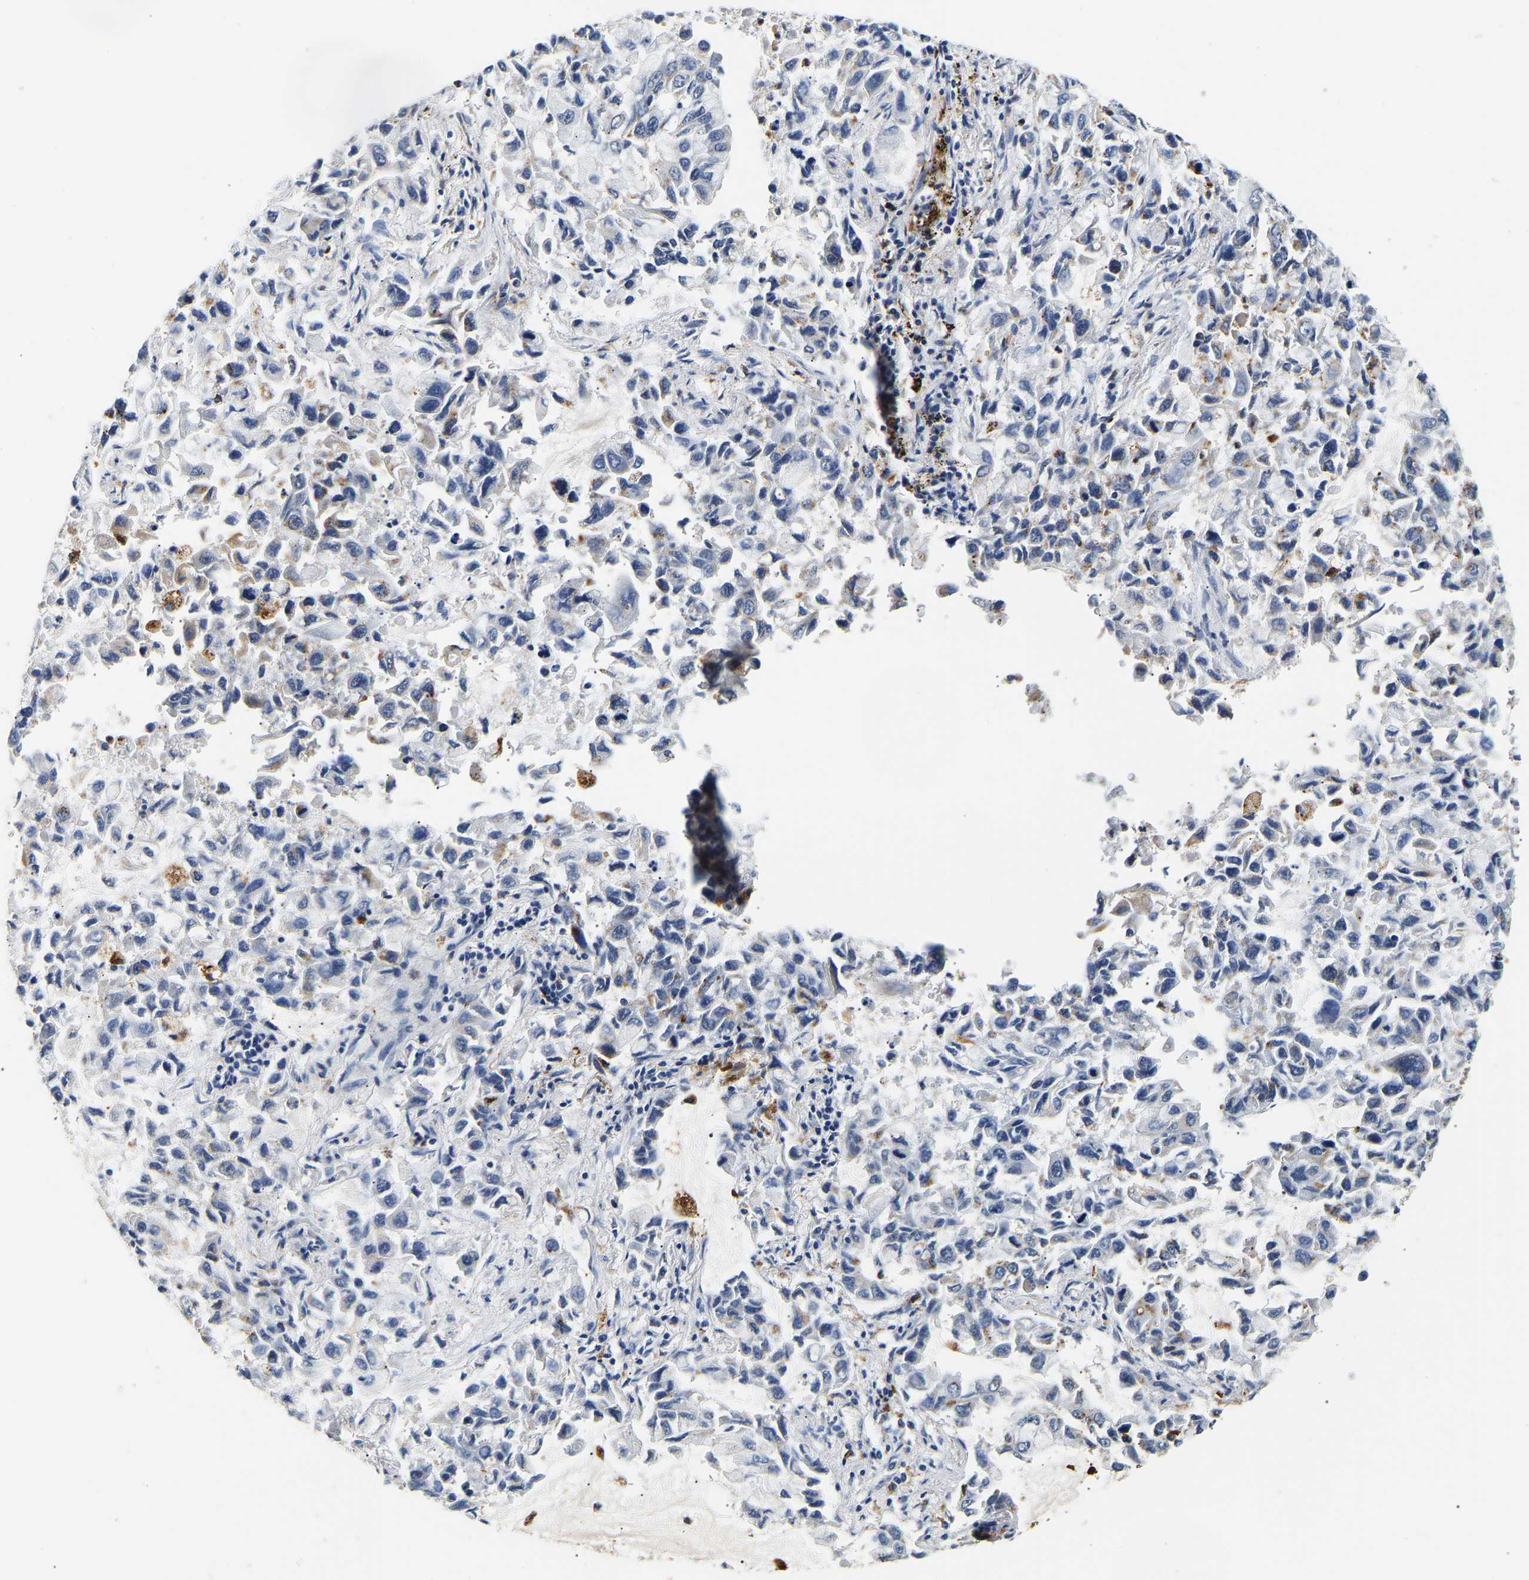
{"staining": {"intensity": "negative", "quantity": "none", "location": "none"}, "tissue": "lung cancer", "cell_type": "Tumor cells", "image_type": "cancer", "snomed": [{"axis": "morphology", "description": "Adenocarcinoma, NOS"}, {"axis": "topography", "description": "Lung"}], "caption": "Immunohistochemistry (IHC) image of lung cancer stained for a protein (brown), which exhibits no positivity in tumor cells.", "gene": "SMU1", "patient": {"sex": "male", "age": 64}}